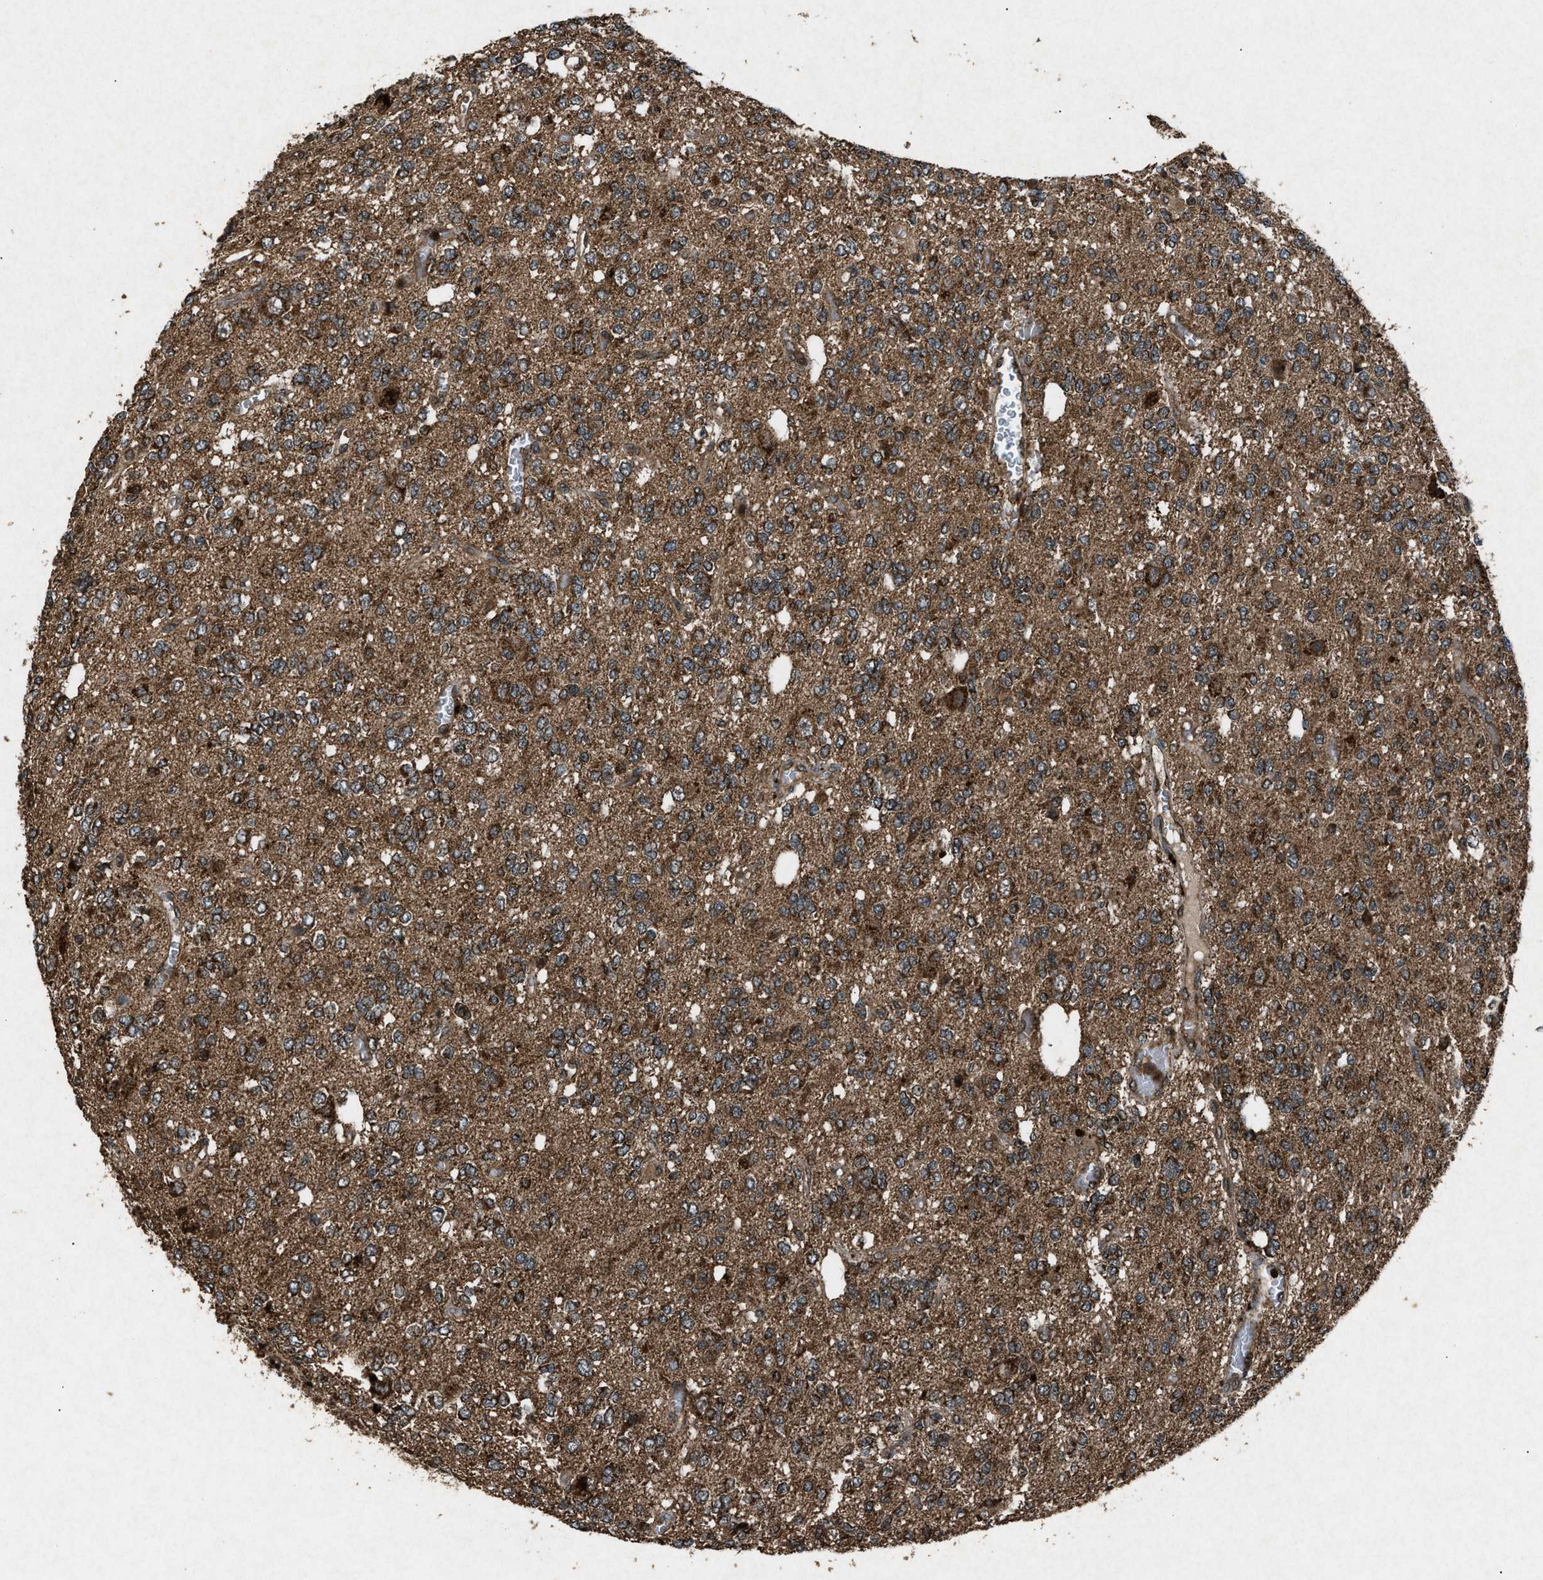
{"staining": {"intensity": "strong", "quantity": ">75%", "location": "cytoplasmic/membranous"}, "tissue": "glioma", "cell_type": "Tumor cells", "image_type": "cancer", "snomed": [{"axis": "morphology", "description": "Glioma, malignant, Low grade"}, {"axis": "topography", "description": "Brain"}], "caption": "A micrograph showing strong cytoplasmic/membranous positivity in approximately >75% of tumor cells in glioma, as visualized by brown immunohistochemical staining.", "gene": "OAS1", "patient": {"sex": "male", "age": 38}}